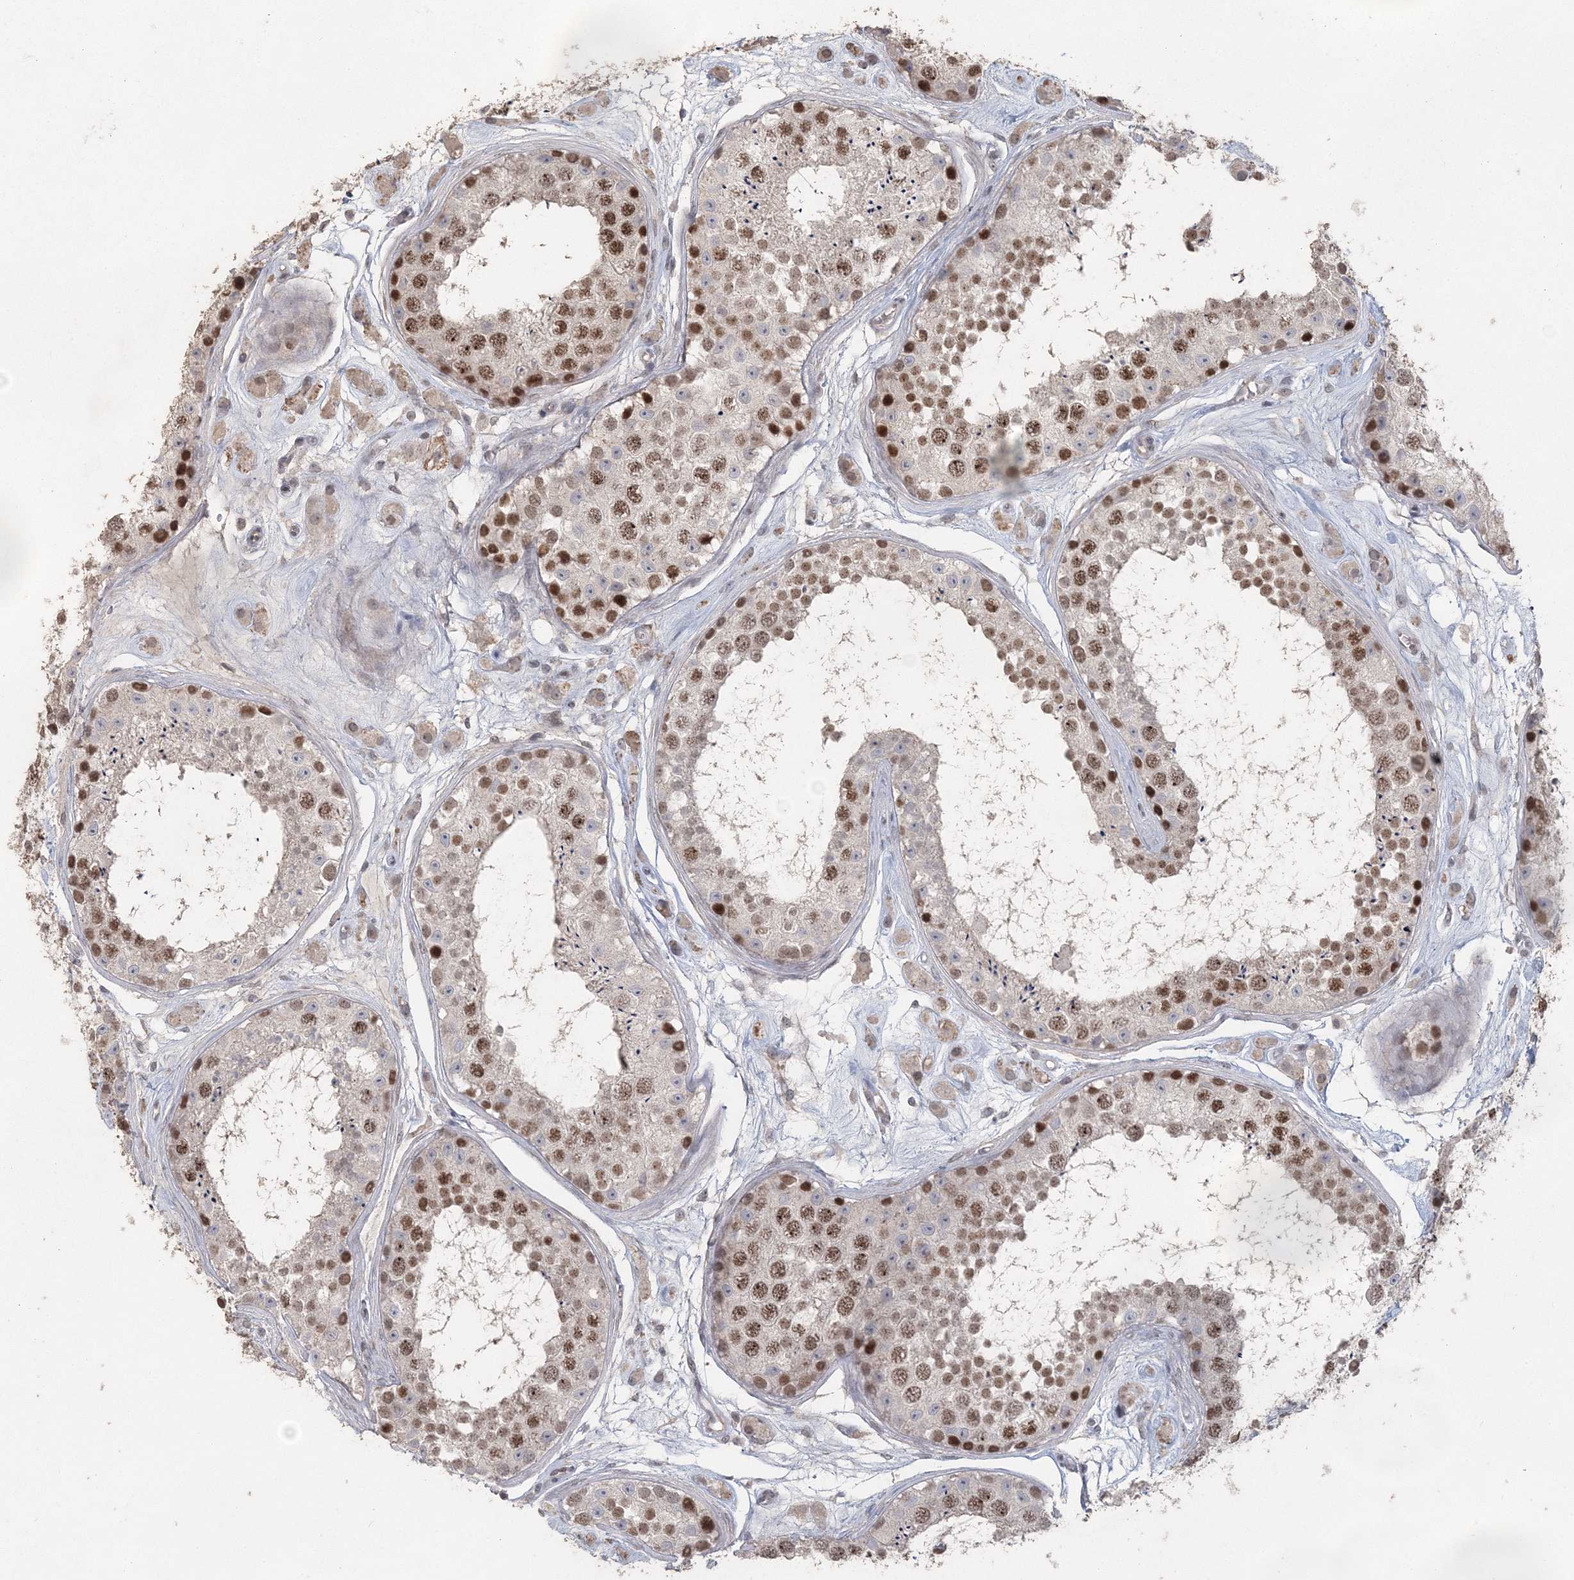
{"staining": {"intensity": "strong", "quantity": "25%-75%", "location": "nuclear"}, "tissue": "testis", "cell_type": "Cells in seminiferous ducts", "image_type": "normal", "snomed": [{"axis": "morphology", "description": "Normal tissue, NOS"}, {"axis": "topography", "description": "Testis"}], "caption": "Brown immunohistochemical staining in benign testis demonstrates strong nuclear staining in about 25%-75% of cells in seminiferous ducts. Nuclei are stained in blue.", "gene": "UIMC1", "patient": {"sex": "male", "age": 25}}